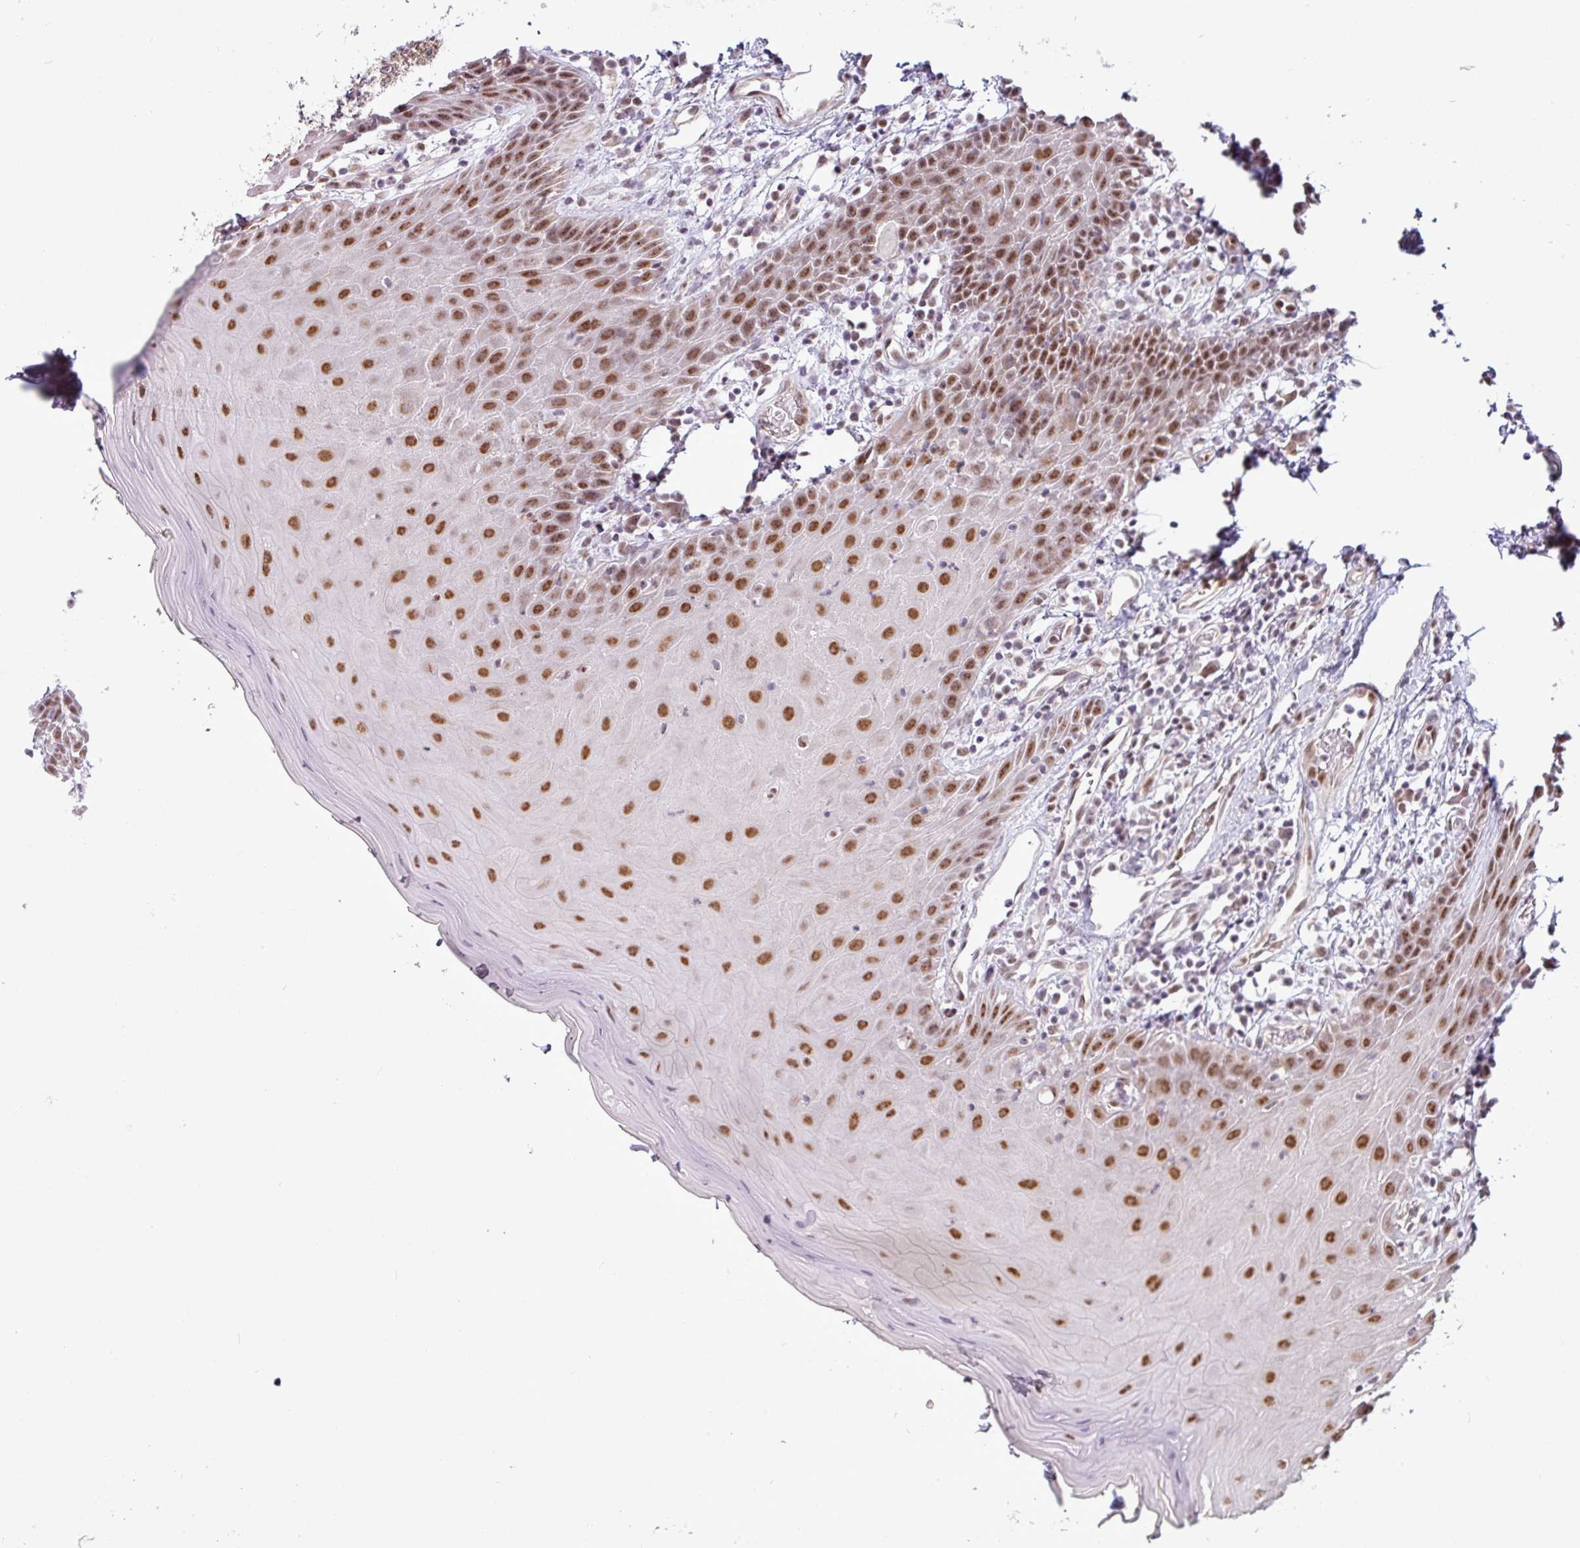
{"staining": {"intensity": "moderate", "quantity": ">75%", "location": "nuclear"}, "tissue": "oral mucosa", "cell_type": "Squamous epithelial cells", "image_type": "normal", "snomed": [{"axis": "morphology", "description": "Normal tissue, NOS"}, {"axis": "topography", "description": "Oral tissue"}, {"axis": "topography", "description": "Tounge, NOS"}], "caption": "Immunohistochemical staining of benign human oral mucosa reveals >75% levels of moderate nuclear protein positivity in about >75% of squamous epithelial cells.", "gene": "ZNF217", "patient": {"sex": "female", "age": 59}}